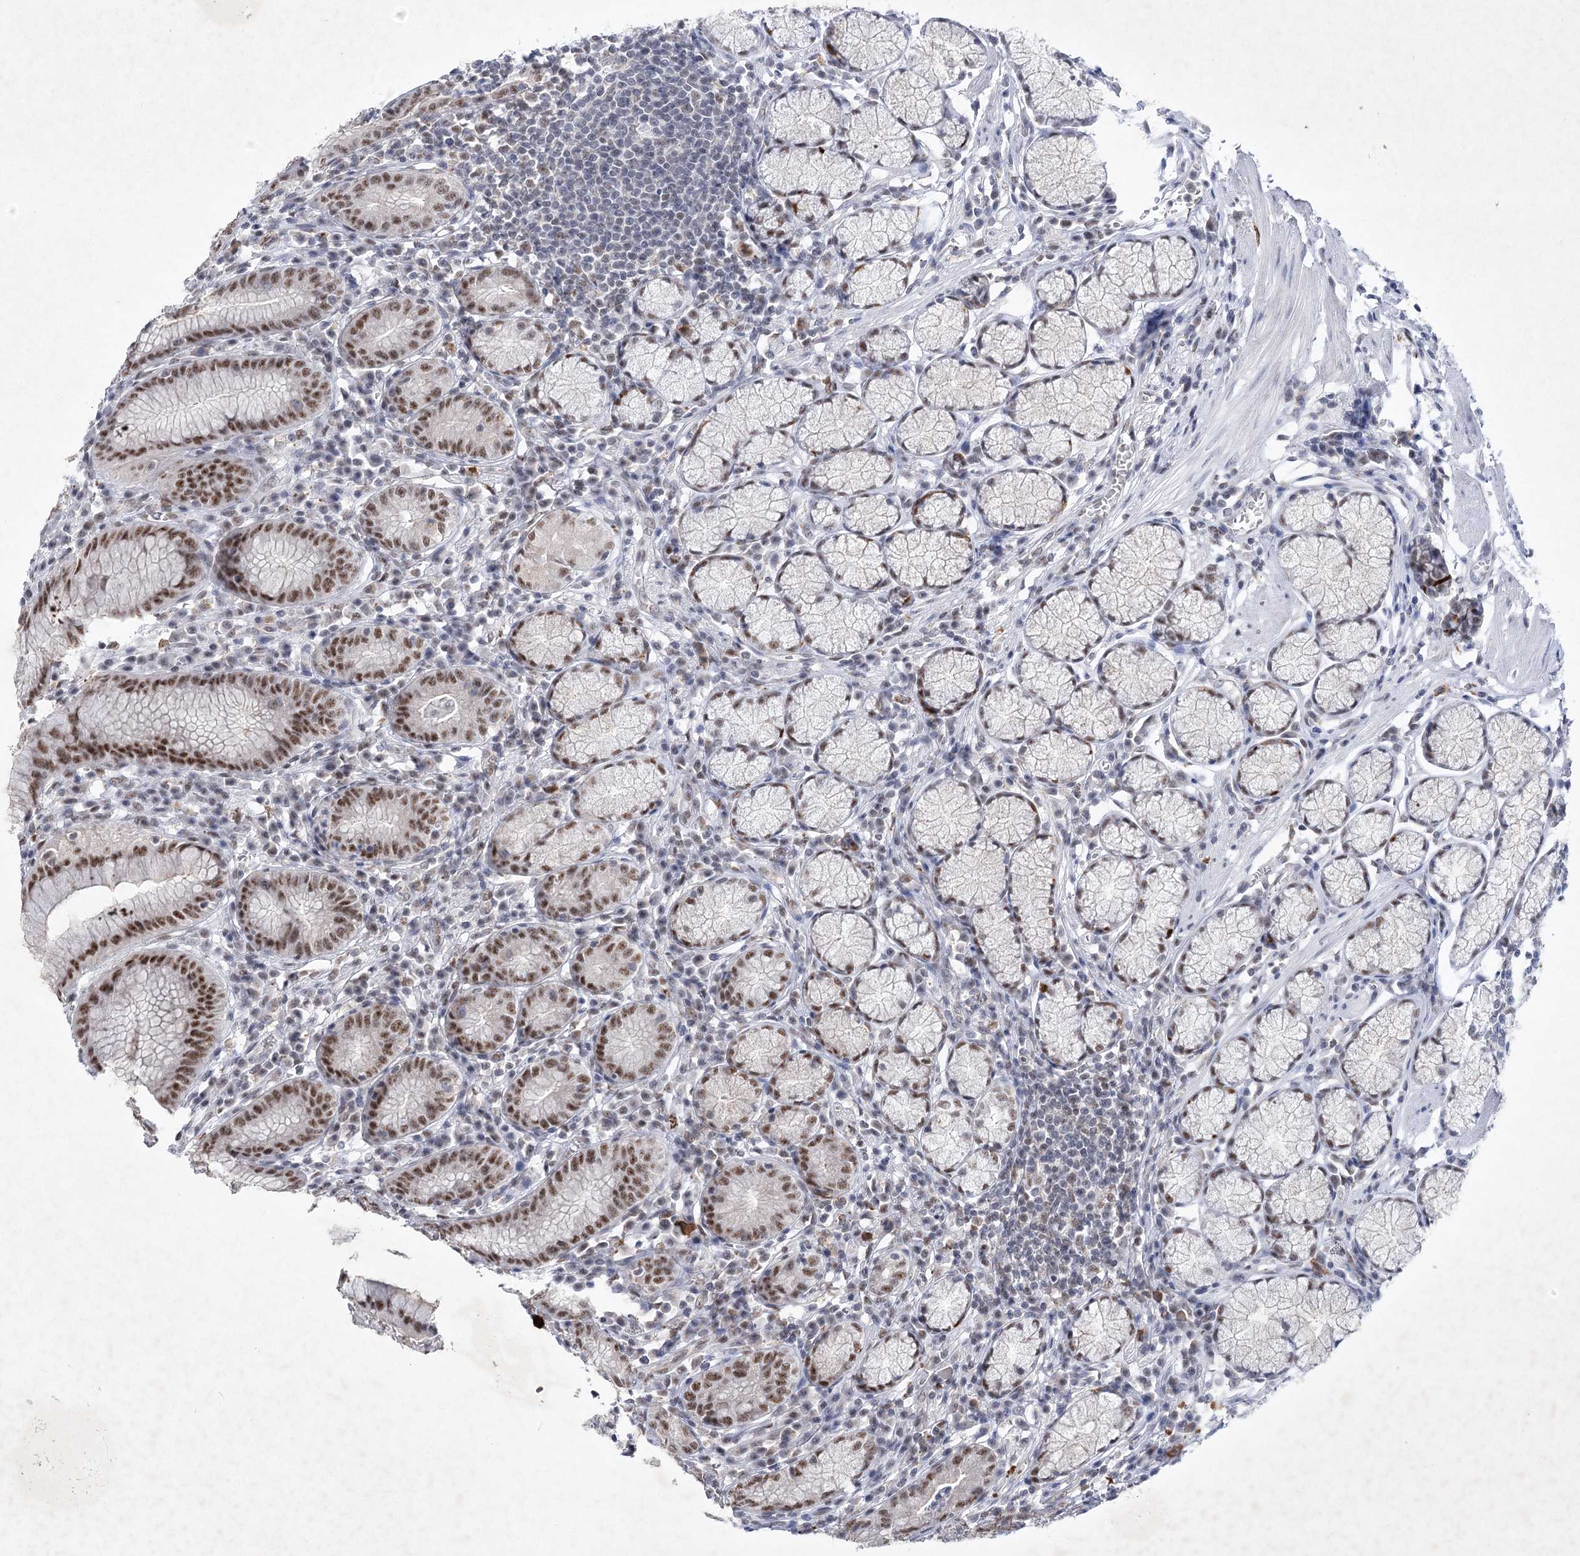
{"staining": {"intensity": "moderate", "quantity": ">75%", "location": "nuclear"}, "tissue": "stomach", "cell_type": "Glandular cells", "image_type": "normal", "snomed": [{"axis": "morphology", "description": "Normal tissue, NOS"}, {"axis": "topography", "description": "Stomach"}], "caption": "Brown immunohistochemical staining in normal human stomach shows moderate nuclear positivity in approximately >75% of glandular cells. (DAB = brown stain, brightfield microscopy at high magnification).", "gene": "ENSG00000275740", "patient": {"sex": "male", "age": 55}}